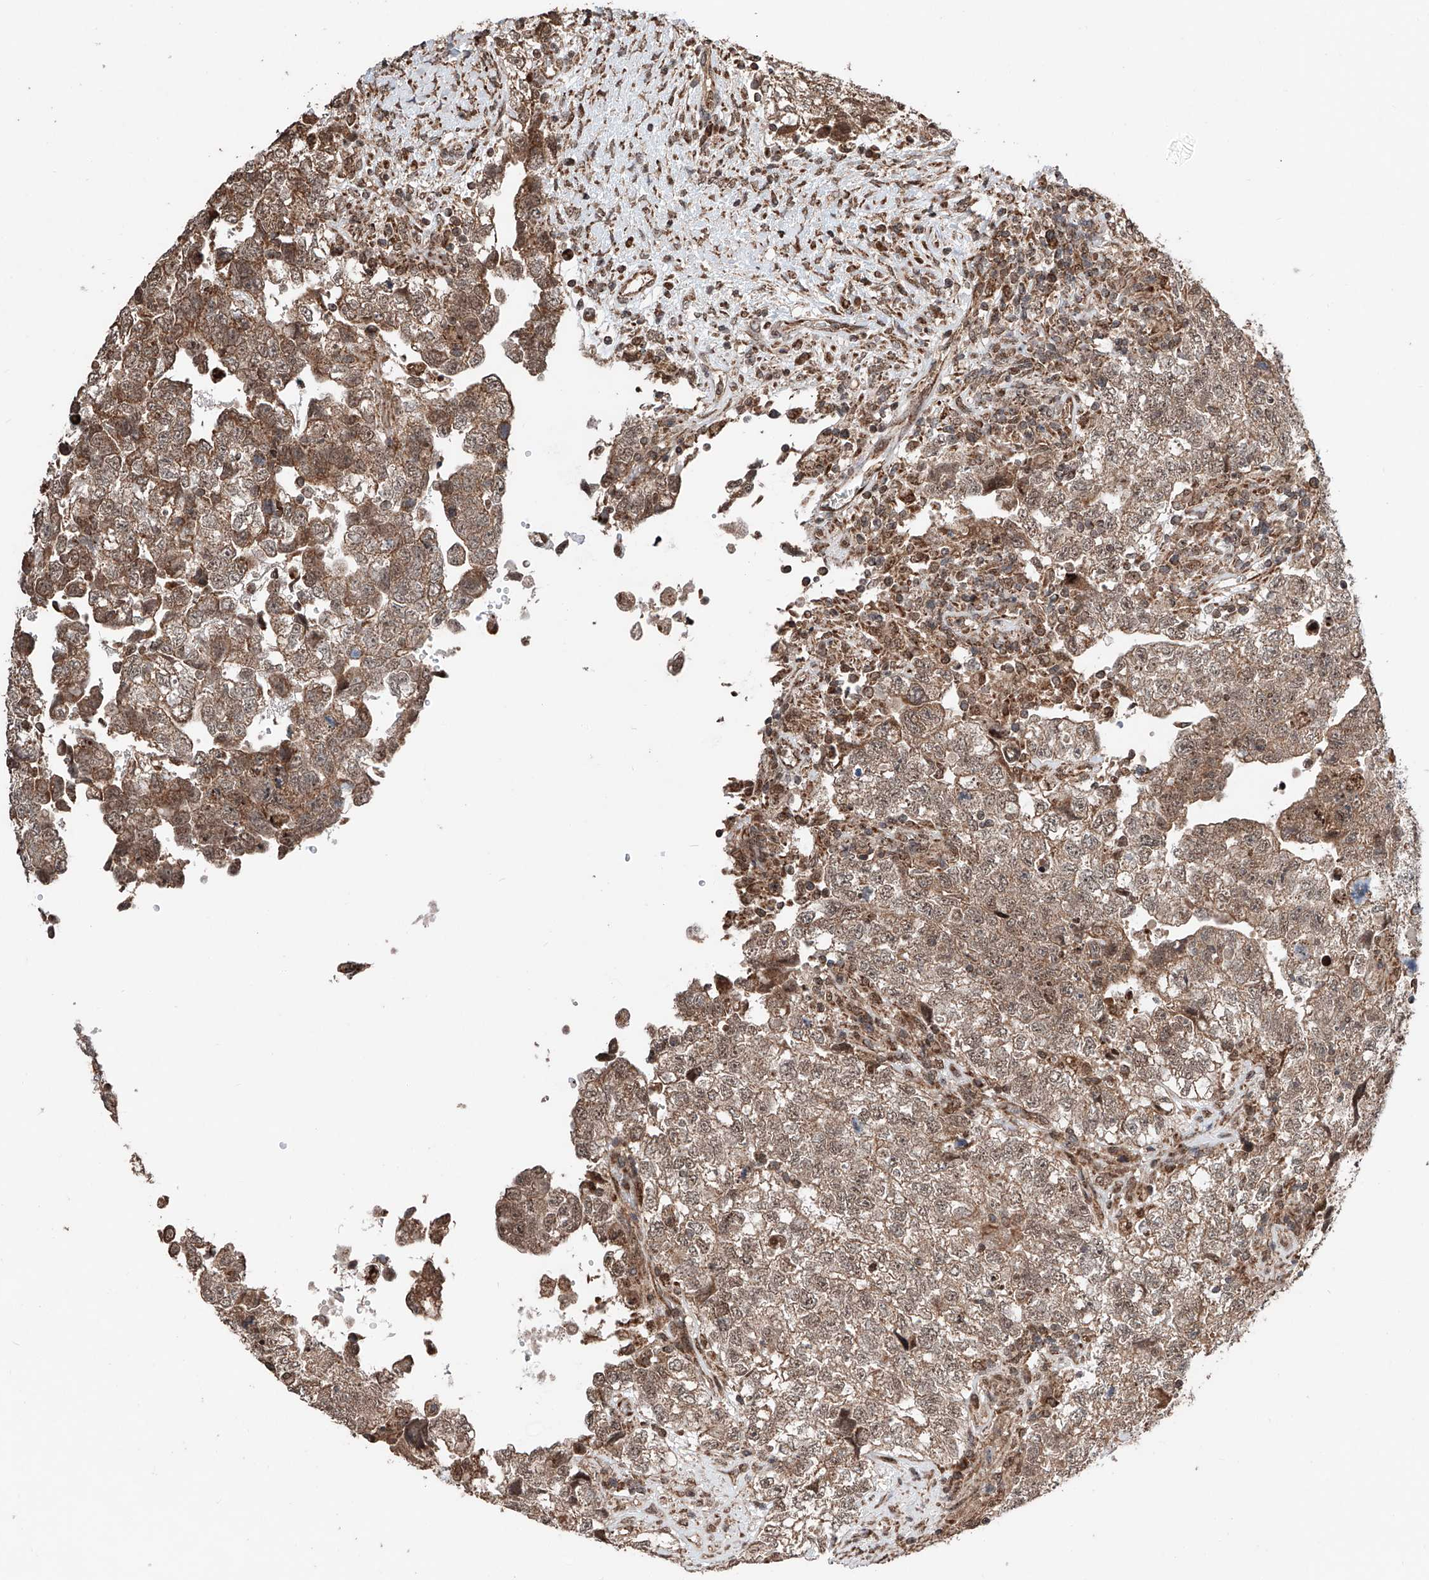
{"staining": {"intensity": "moderate", "quantity": ">75%", "location": "cytoplasmic/membranous,nuclear"}, "tissue": "testis cancer", "cell_type": "Tumor cells", "image_type": "cancer", "snomed": [{"axis": "morphology", "description": "Carcinoma, Embryonal, NOS"}, {"axis": "topography", "description": "Testis"}], "caption": "High-magnification brightfield microscopy of testis cancer (embryonal carcinoma) stained with DAB (brown) and counterstained with hematoxylin (blue). tumor cells exhibit moderate cytoplasmic/membranous and nuclear positivity is identified in approximately>75% of cells.", "gene": "ZNF445", "patient": {"sex": "male", "age": 37}}